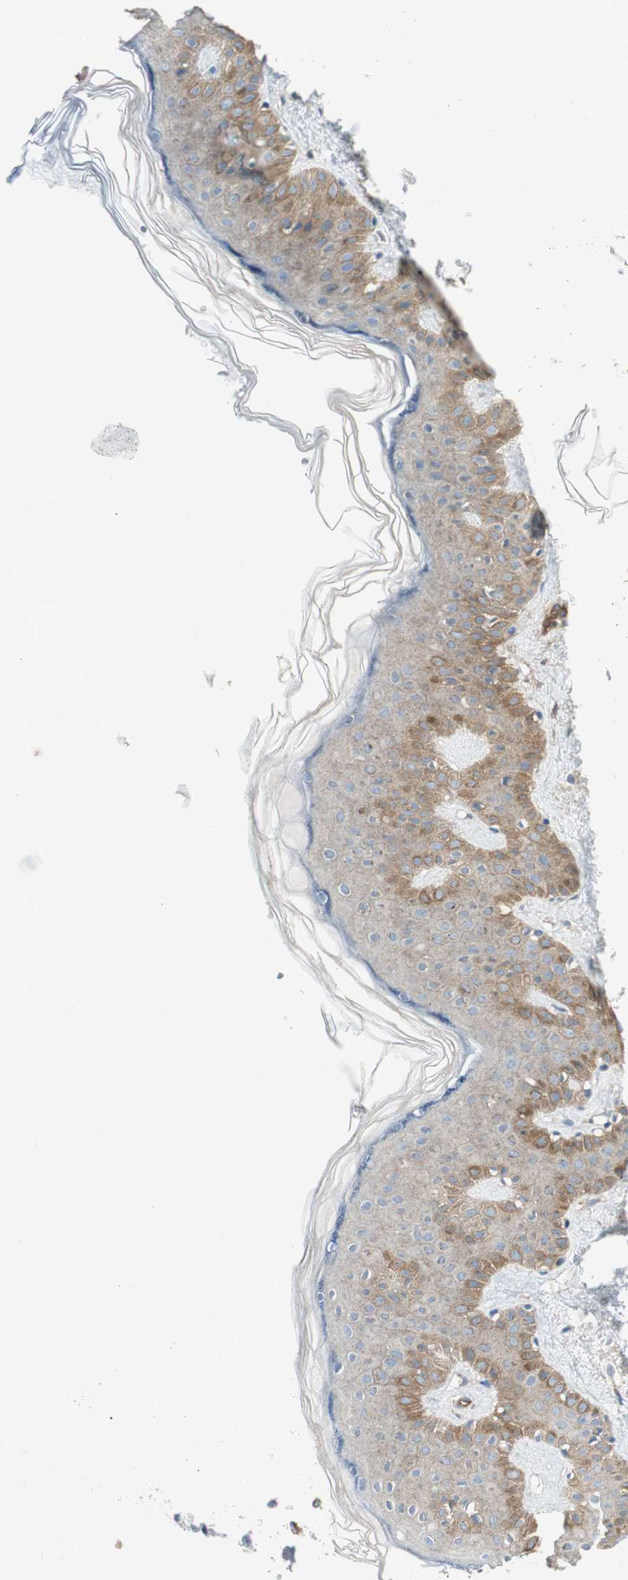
{"staining": {"intensity": "weak", "quantity": ">75%", "location": "cytoplasmic/membranous"}, "tissue": "skin", "cell_type": "Fibroblasts", "image_type": "normal", "snomed": [{"axis": "morphology", "description": "Normal tissue, NOS"}, {"axis": "topography", "description": "Skin"}], "caption": "Skin stained with DAB immunohistochemistry (IHC) shows low levels of weak cytoplasmic/membranous expression in about >75% of fibroblasts.", "gene": "BTN3A3", "patient": {"sex": "male", "age": 67}}